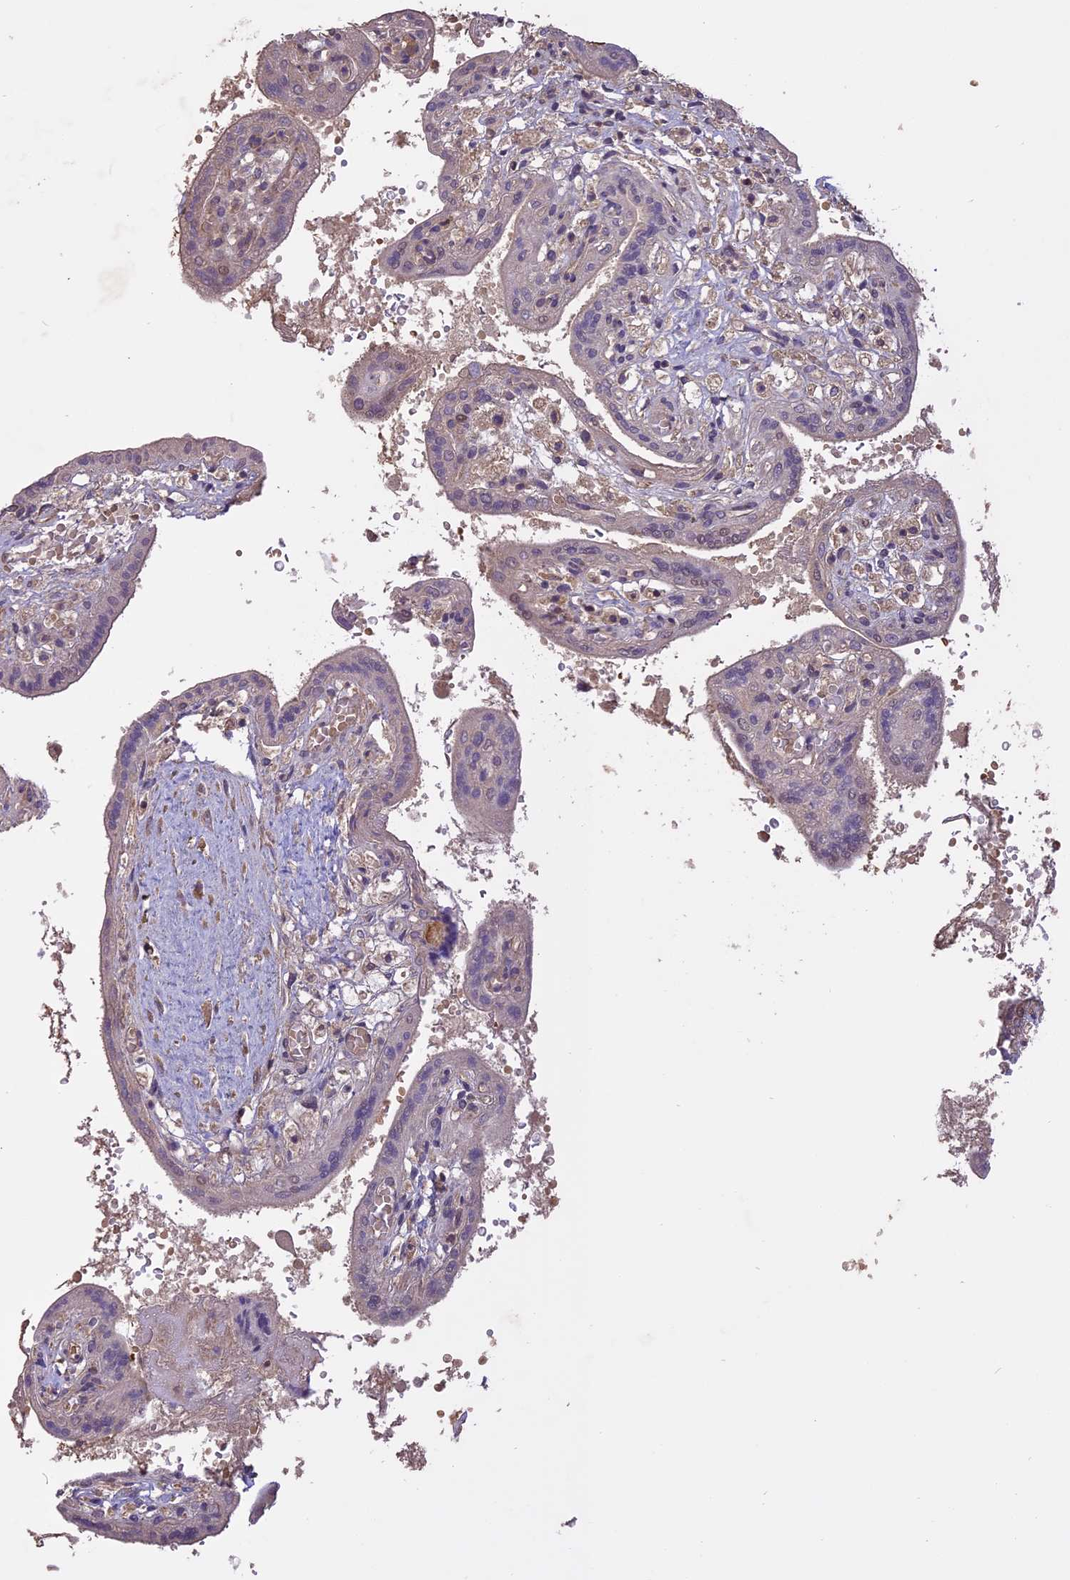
{"staining": {"intensity": "negative", "quantity": "none", "location": "none"}, "tissue": "placenta", "cell_type": "Trophoblastic cells", "image_type": "normal", "snomed": [{"axis": "morphology", "description": "Normal tissue, NOS"}, {"axis": "topography", "description": "Placenta"}], "caption": "Immunohistochemistry (IHC) image of benign placenta stained for a protein (brown), which demonstrates no positivity in trophoblastic cells.", "gene": "TIGD7", "patient": {"sex": "female", "age": 37}}